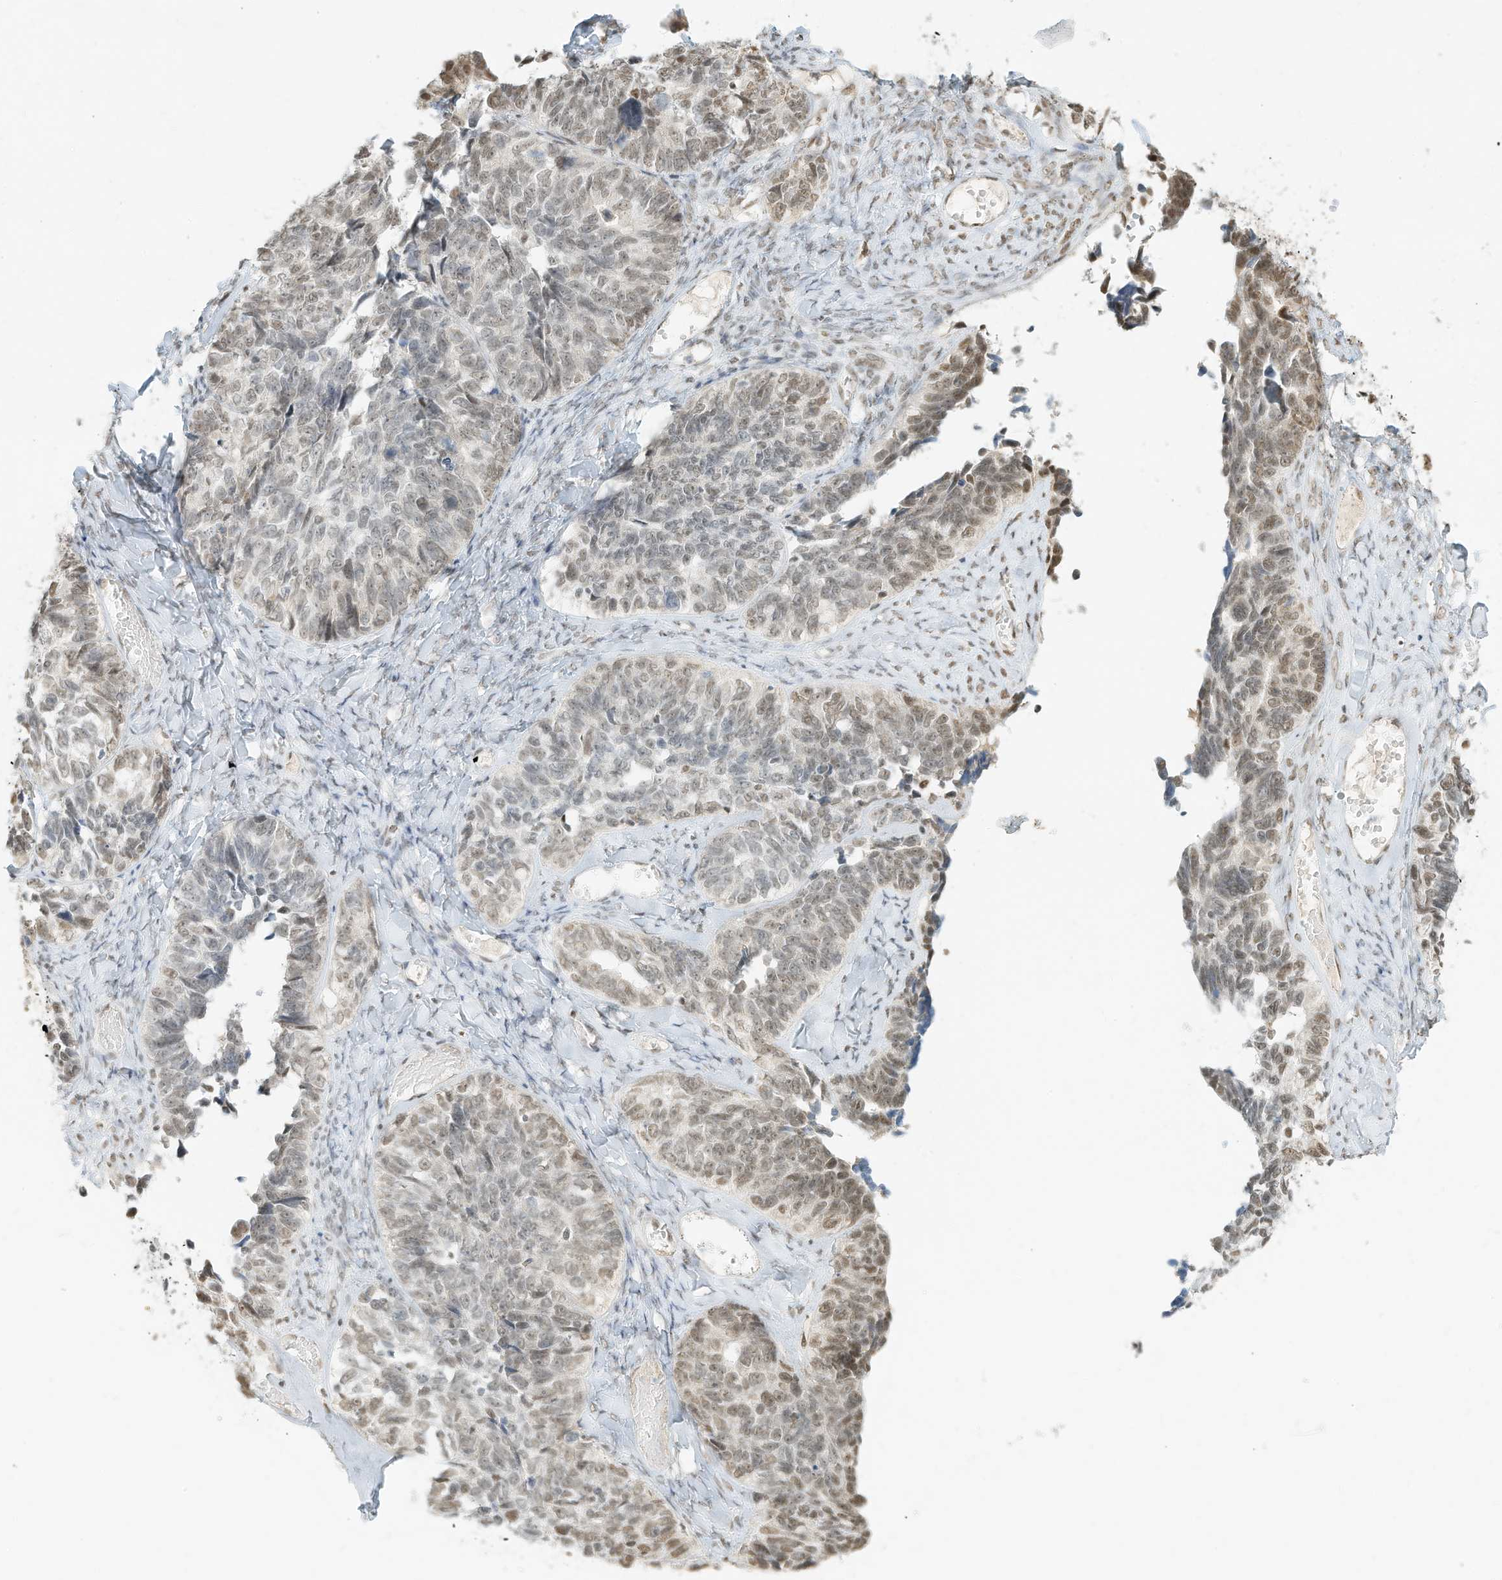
{"staining": {"intensity": "moderate", "quantity": "<25%", "location": "nuclear"}, "tissue": "ovarian cancer", "cell_type": "Tumor cells", "image_type": "cancer", "snomed": [{"axis": "morphology", "description": "Cystadenocarcinoma, serous, NOS"}, {"axis": "topography", "description": "Ovary"}], "caption": "A brown stain labels moderate nuclear positivity of a protein in ovarian cancer (serous cystadenocarcinoma) tumor cells.", "gene": "NHSL1", "patient": {"sex": "female", "age": 79}}